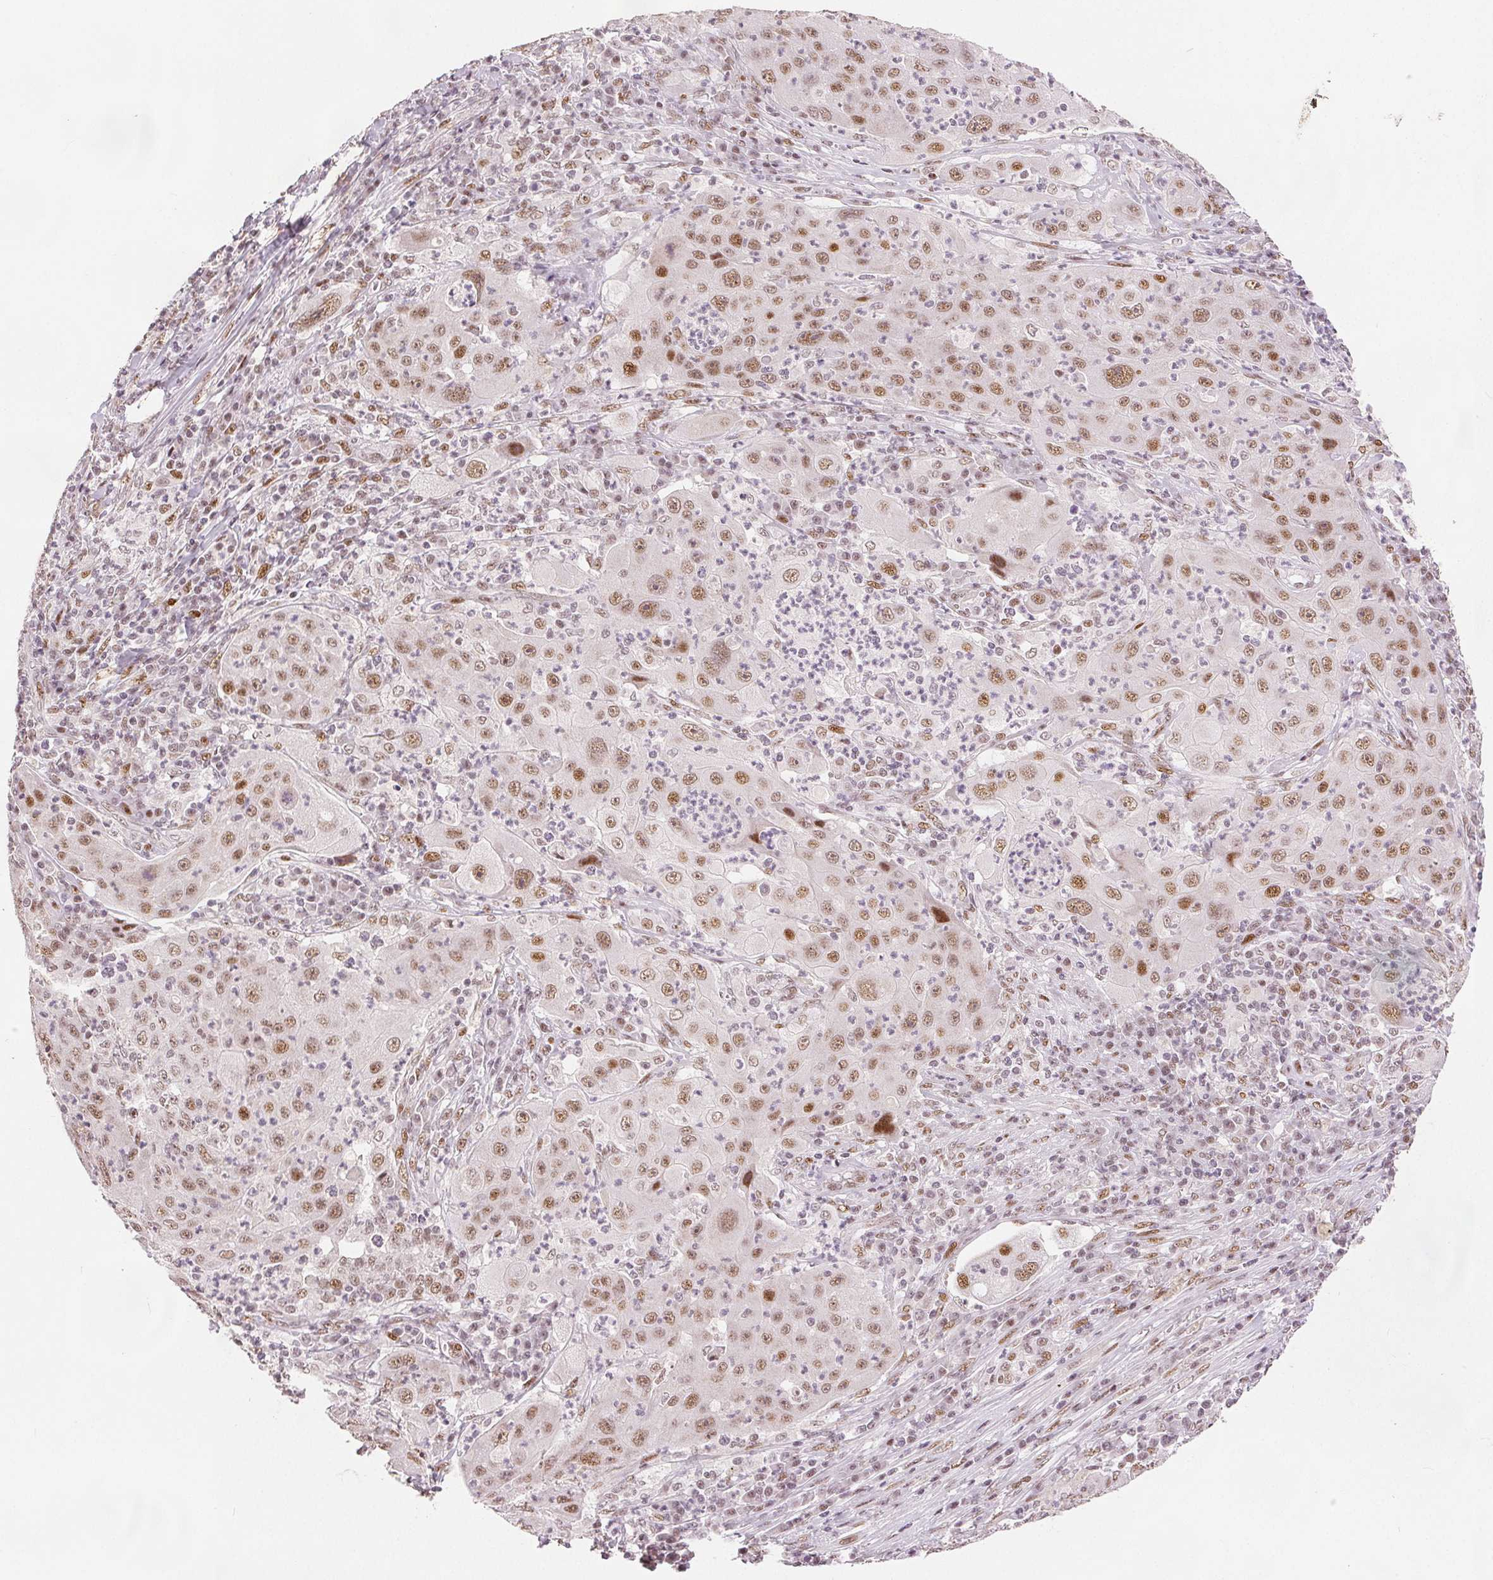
{"staining": {"intensity": "moderate", "quantity": ">75%", "location": "nuclear"}, "tissue": "lung cancer", "cell_type": "Tumor cells", "image_type": "cancer", "snomed": [{"axis": "morphology", "description": "Squamous cell carcinoma, NOS"}, {"axis": "topography", "description": "Lung"}], "caption": "Lung cancer (squamous cell carcinoma) stained for a protein displays moderate nuclear positivity in tumor cells.", "gene": "ZNF703", "patient": {"sex": "female", "age": 59}}